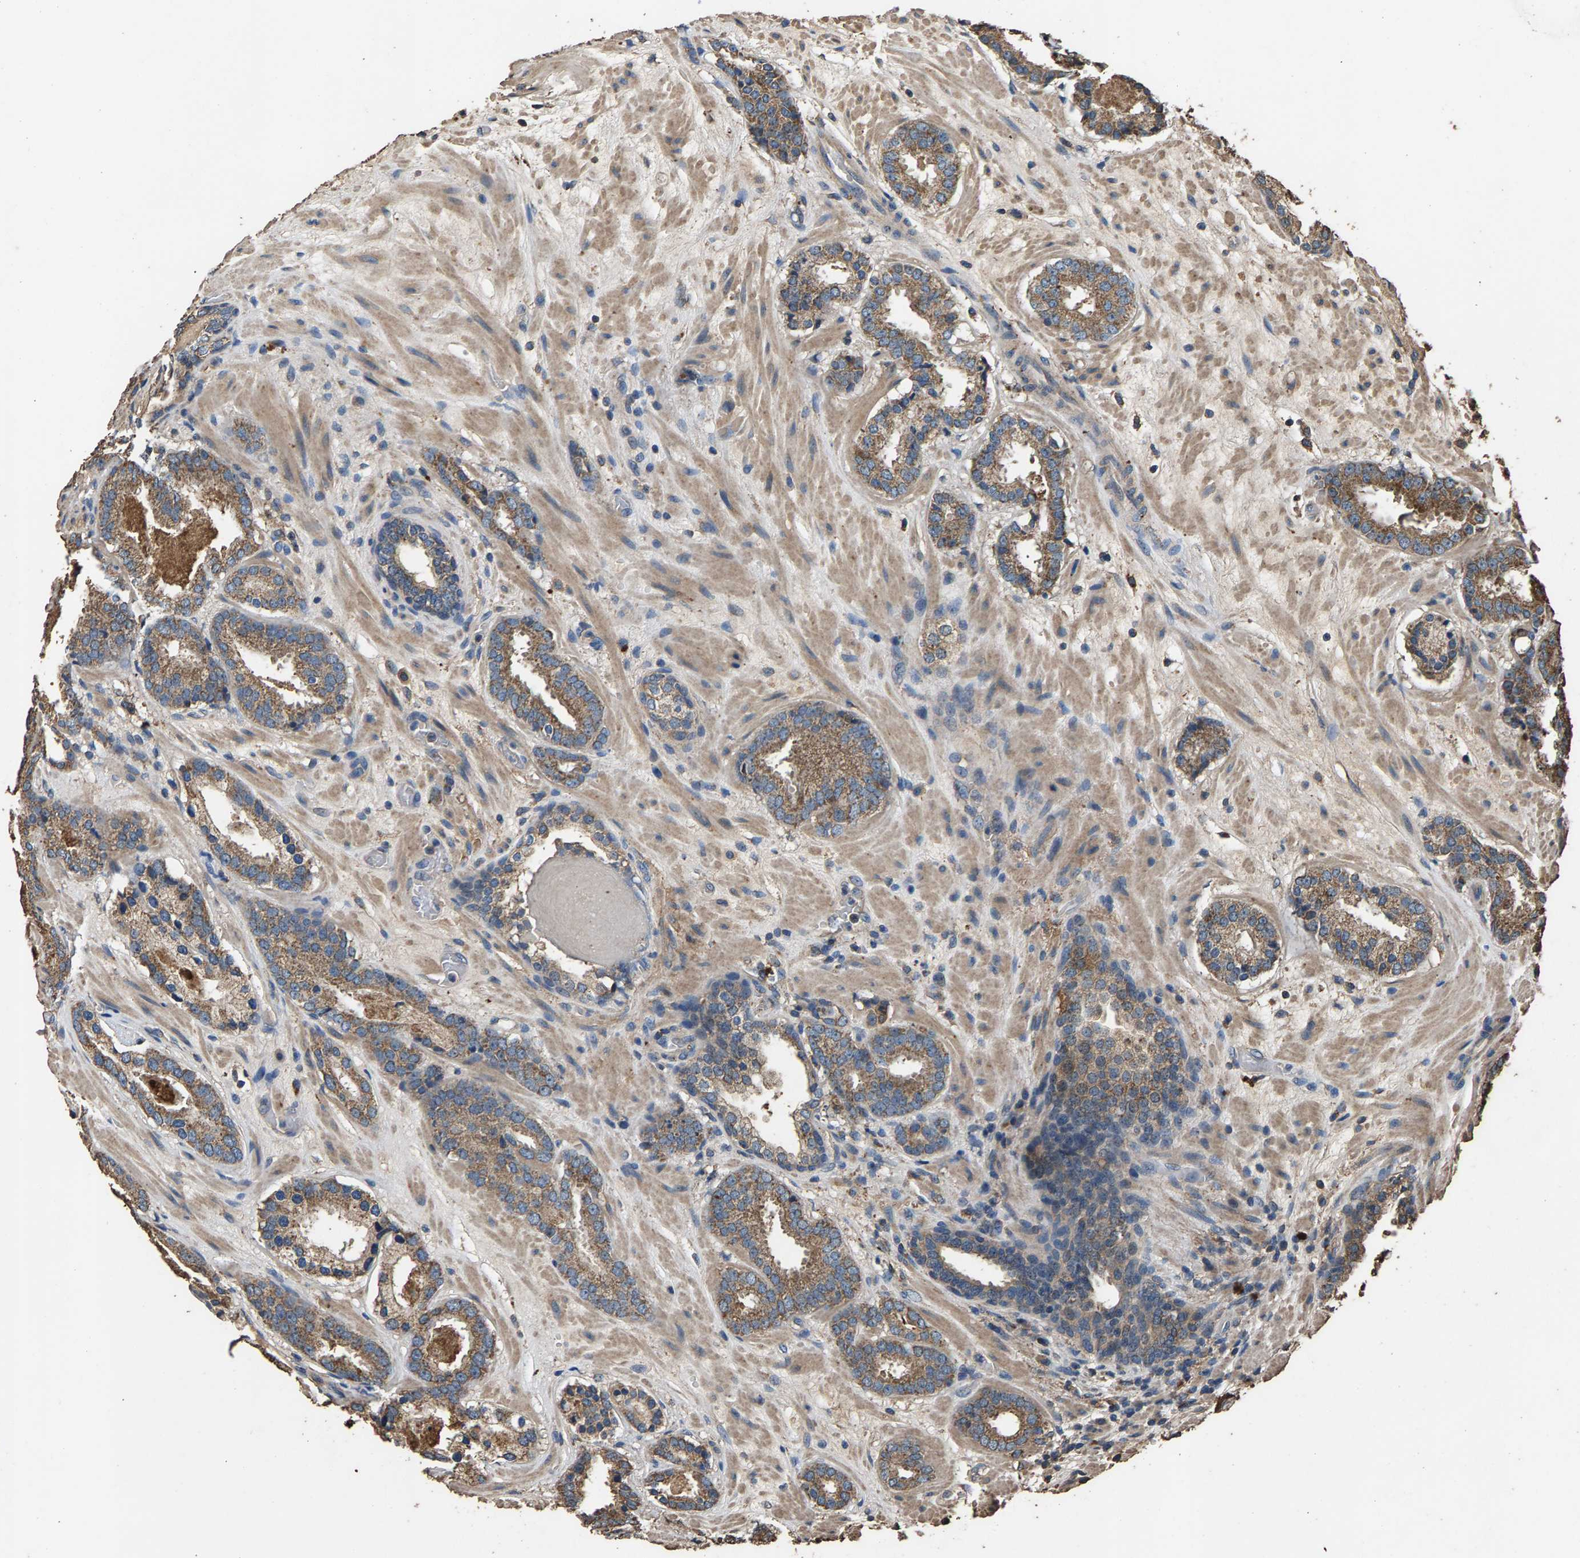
{"staining": {"intensity": "moderate", "quantity": ">75%", "location": "cytoplasmic/membranous"}, "tissue": "prostate cancer", "cell_type": "Tumor cells", "image_type": "cancer", "snomed": [{"axis": "morphology", "description": "Adenocarcinoma, Low grade"}, {"axis": "topography", "description": "Prostate"}], "caption": "Protein expression analysis of low-grade adenocarcinoma (prostate) demonstrates moderate cytoplasmic/membranous staining in approximately >75% of tumor cells.", "gene": "MRPL27", "patient": {"sex": "male", "age": 69}}